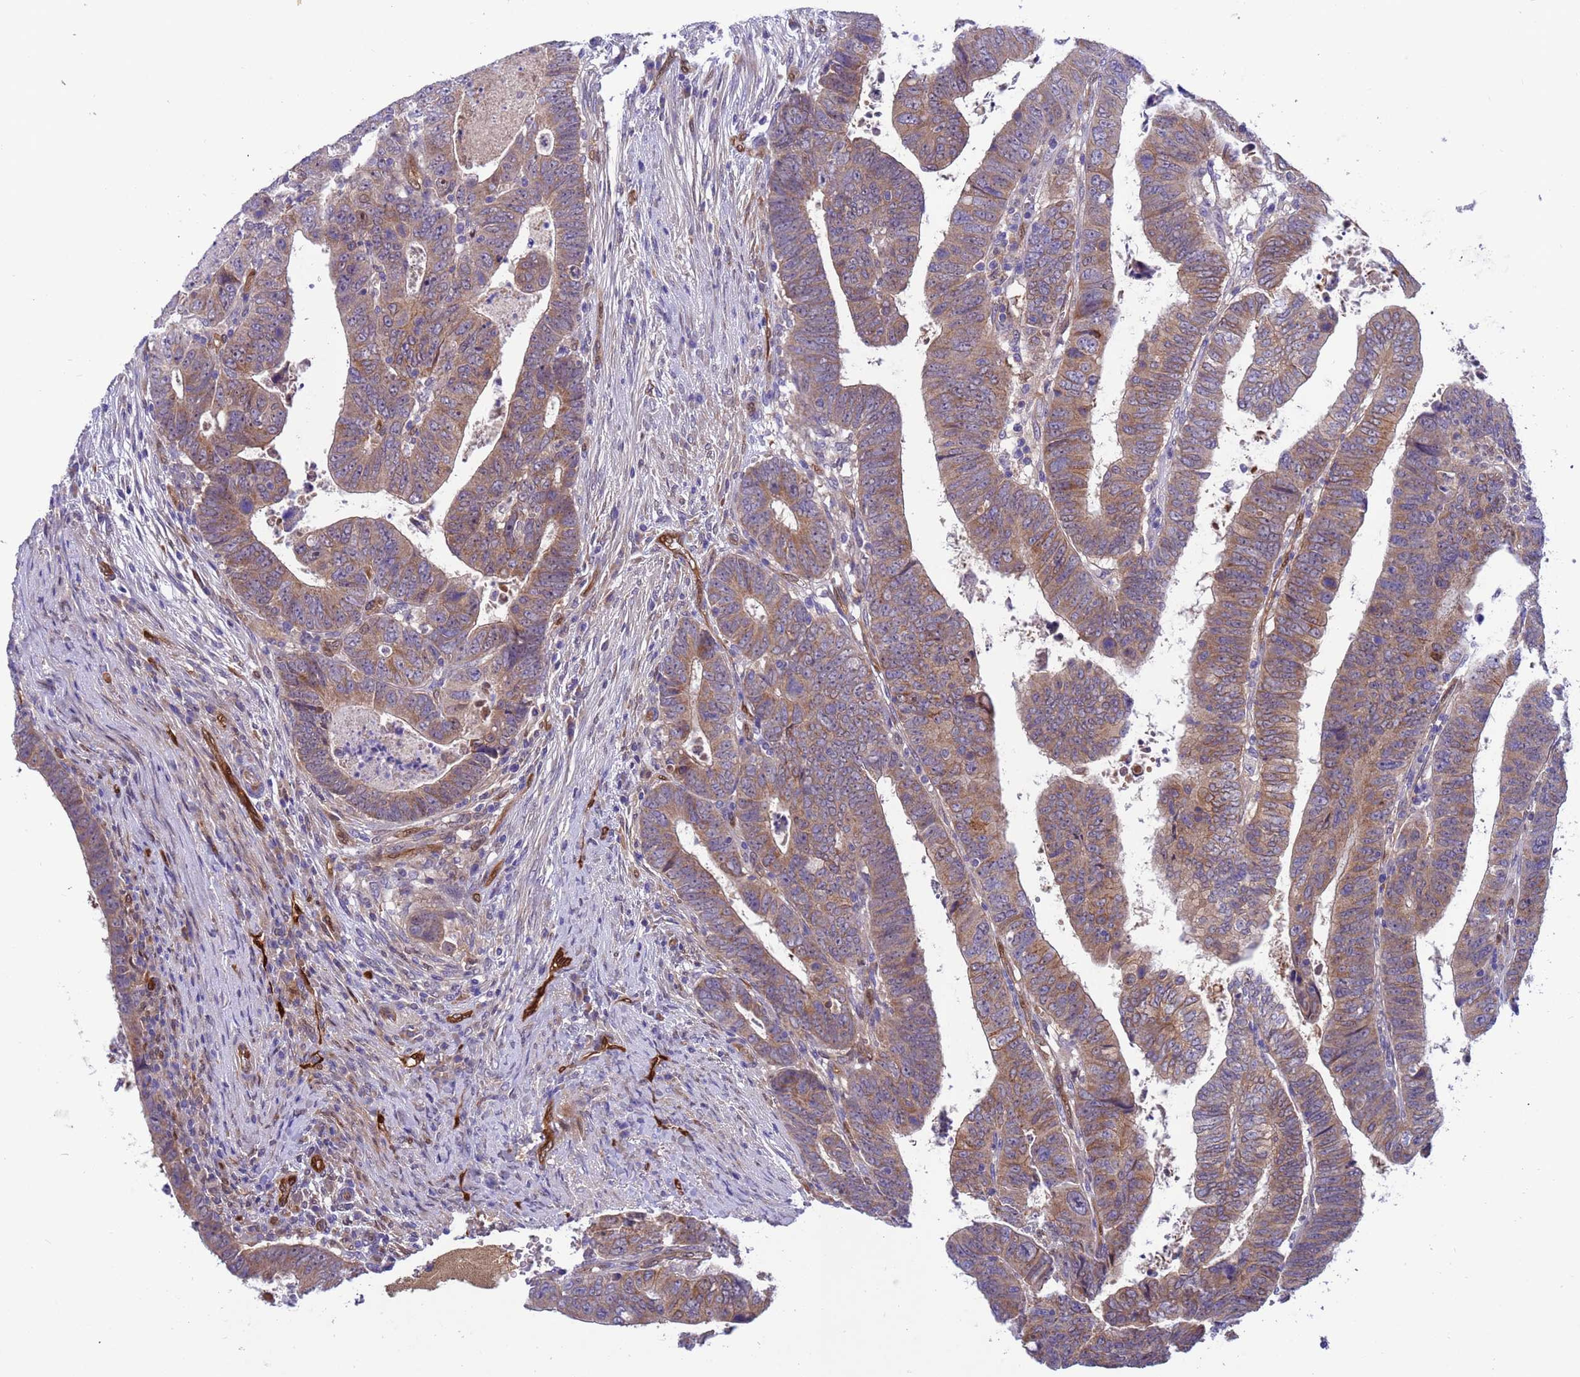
{"staining": {"intensity": "moderate", "quantity": ">75%", "location": "cytoplasmic/membranous"}, "tissue": "colorectal cancer", "cell_type": "Tumor cells", "image_type": "cancer", "snomed": [{"axis": "morphology", "description": "Normal tissue, NOS"}, {"axis": "morphology", "description": "Adenocarcinoma, NOS"}, {"axis": "topography", "description": "Rectum"}], "caption": "About >75% of tumor cells in human adenocarcinoma (colorectal) show moderate cytoplasmic/membranous protein staining as visualized by brown immunohistochemical staining.", "gene": "FOXRED1", "patient": {"sex": "female", "age": 65}}